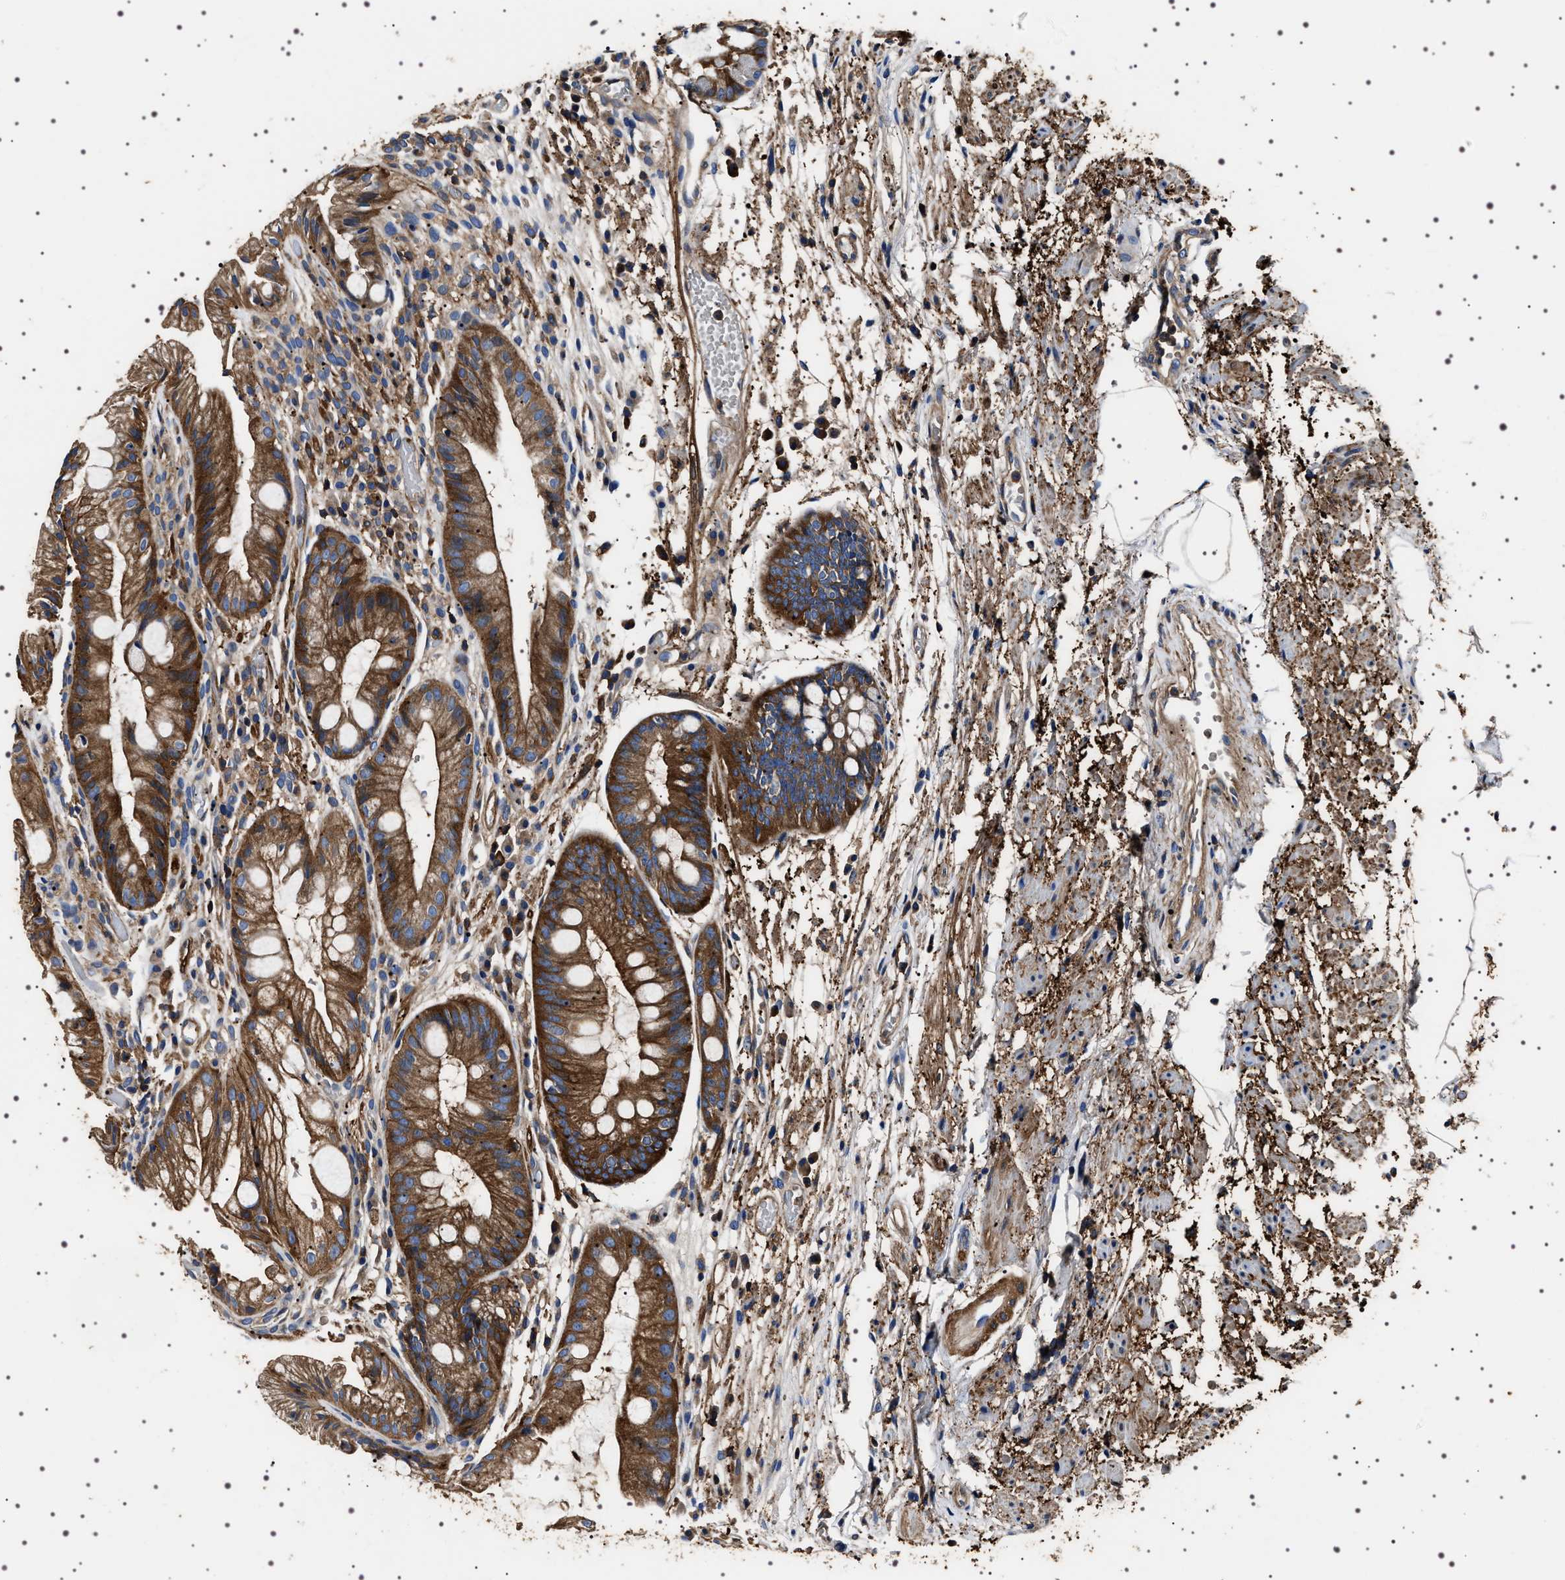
{"staining": {"intensity": "strong", "quantity": ">75%", "location": "cytoplasmic/membranous"}, "tissue": "stomach", "cell_type": "Glandular cells", "image_type": "normal", "snomed": [{"axis": "morphology", "description": "Normal tissue, NOS"}, {"axis": "topography", "description": "Stomach, upper"}], "caption": "This micrograph reveals normal stomach stained with IHC to label a protein in brown. The cytoplasmic/membranous of glandular cells show strong positivity for the protein. Nuclei are counter-stained blue.", "gene": "WDR1", "patient": {"sex": "male", "age": 72}}